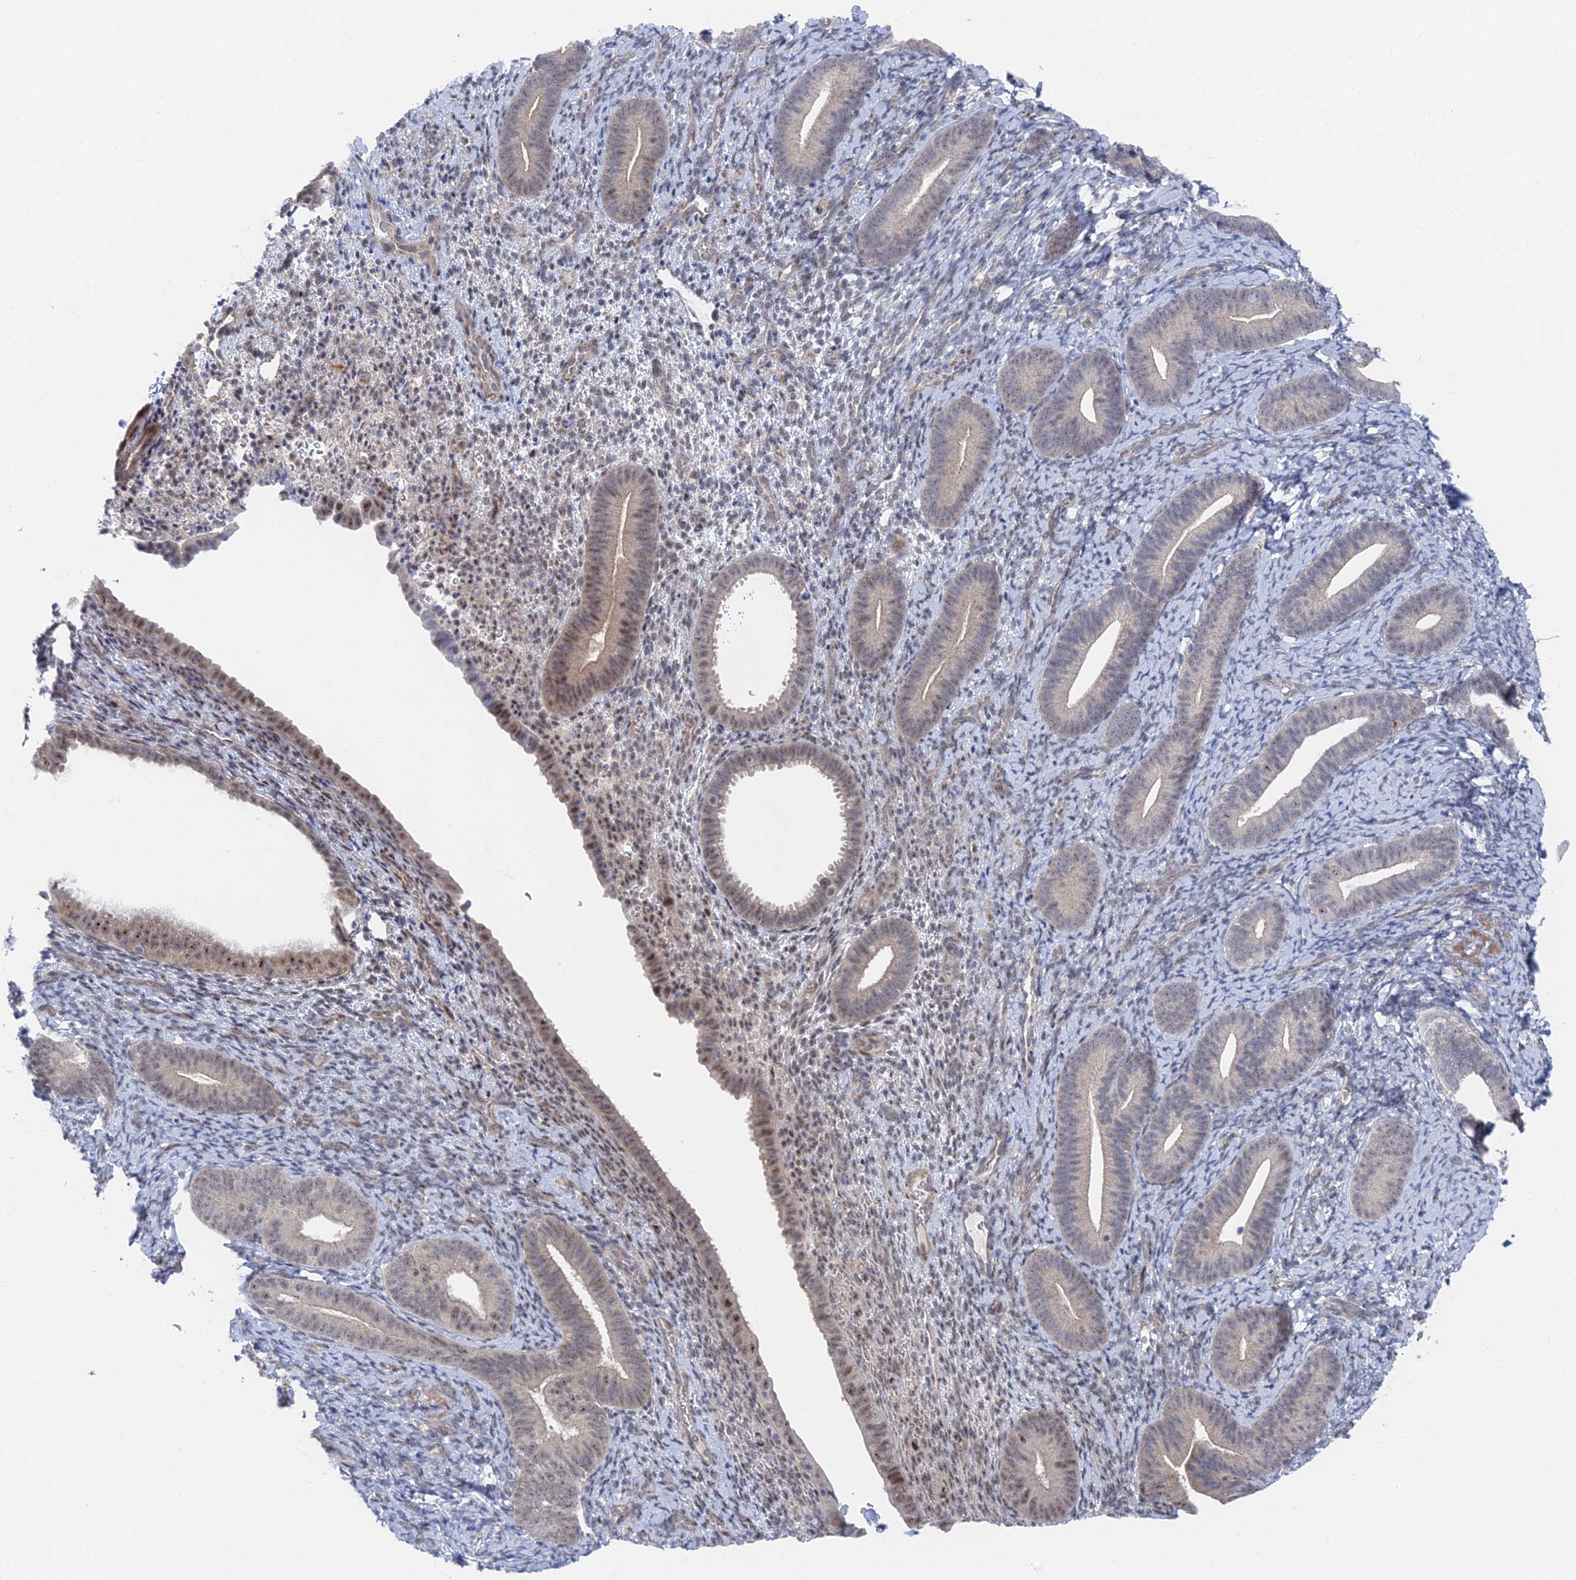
{"staining": {"intensity": "weak", "quantity": "<25%", "location": "nuclear"}, "tissue": "endometrium", "cell_type": "Cells in endometrial stroma", "image_type": "normal", "snomed": [{"axis": "morphology", "description": "Normal tissue, NOS"}, {"axis": "topography", "description": "Endometrium"}], "caption": "Cells in endometrial stroma show no significant protein staining in benign endometrium.", "gene": "CFAP92", "patient": {"sex": "female", "age": 65}}